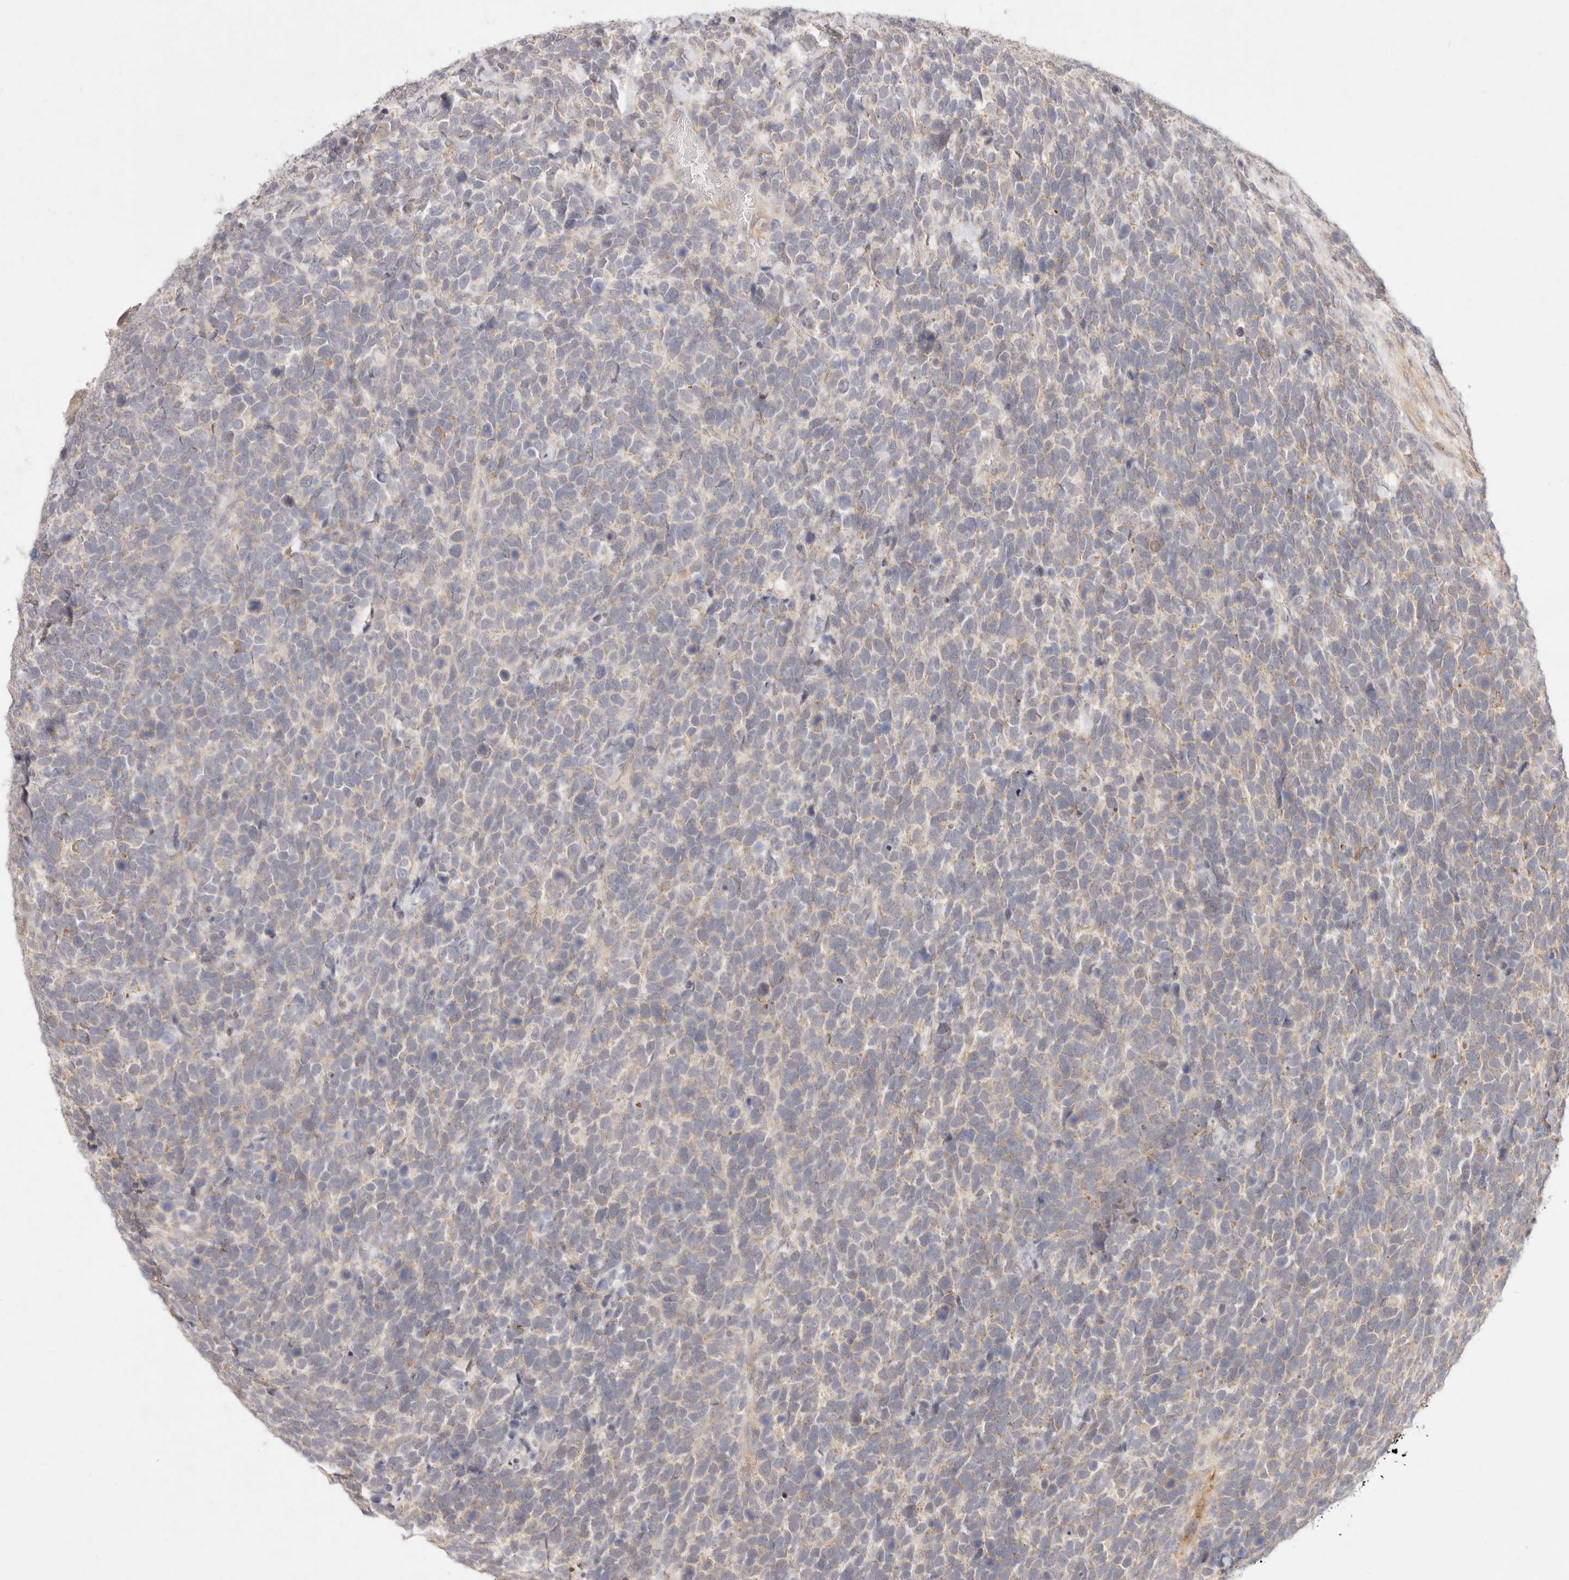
{"staining": {"intensity": "weak", "quantity": "<25%", "location": "cytoplasmic/membranous"}, "tissue": "urothelial cancer", "cell_type": "Tumor cells", "image_type": "cancer", "snomed": [{"axis": "morphology", "description": "Urothelial carcinoma, High grade"}, {"axis": "topography", "description": "Urinary bladder"}], "caption": "Protein analysis of urothelial cancer demonstrates no significant staining in tumor cells.", "gene": "RUBCNL", "patient": {"sex": "female", "age": 80}}